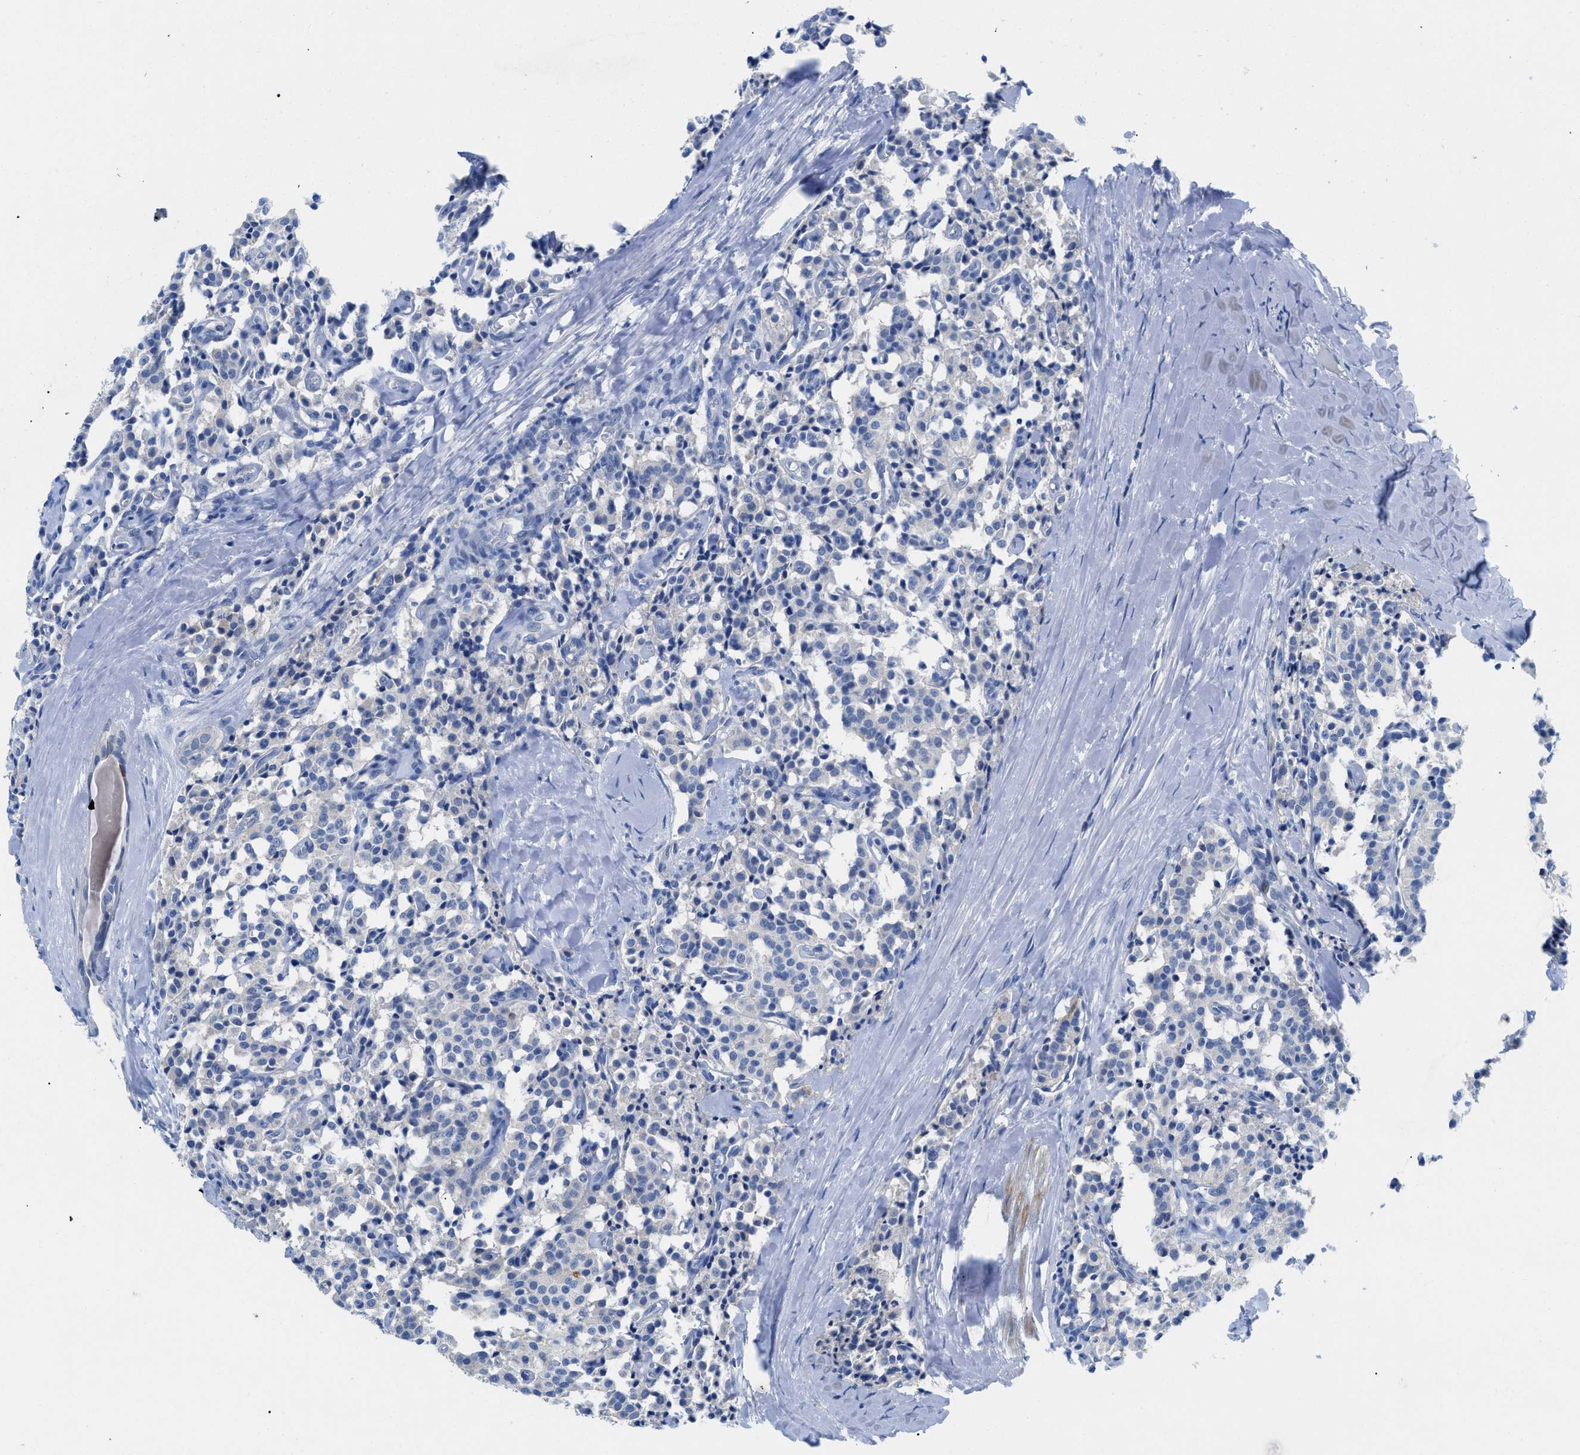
{"staining": {"intensity": "negative", "quantity": "none", "location": "none"}, "tissue": "carcinoid", "cell_type": "Tumor cells", "image_type": "cancer", "snomed": [{"axis": "morphology", "description": "Carcinoid, malignant, NOS"}, {"axis": "topography", "description": "Lung"}], "caption": "This is an IHC micrograph of human malignant carcinoid. There is no positivity in tumor cells.", "gene": "SLC10A6", "patient": {"sex": "male", "age": 30}}